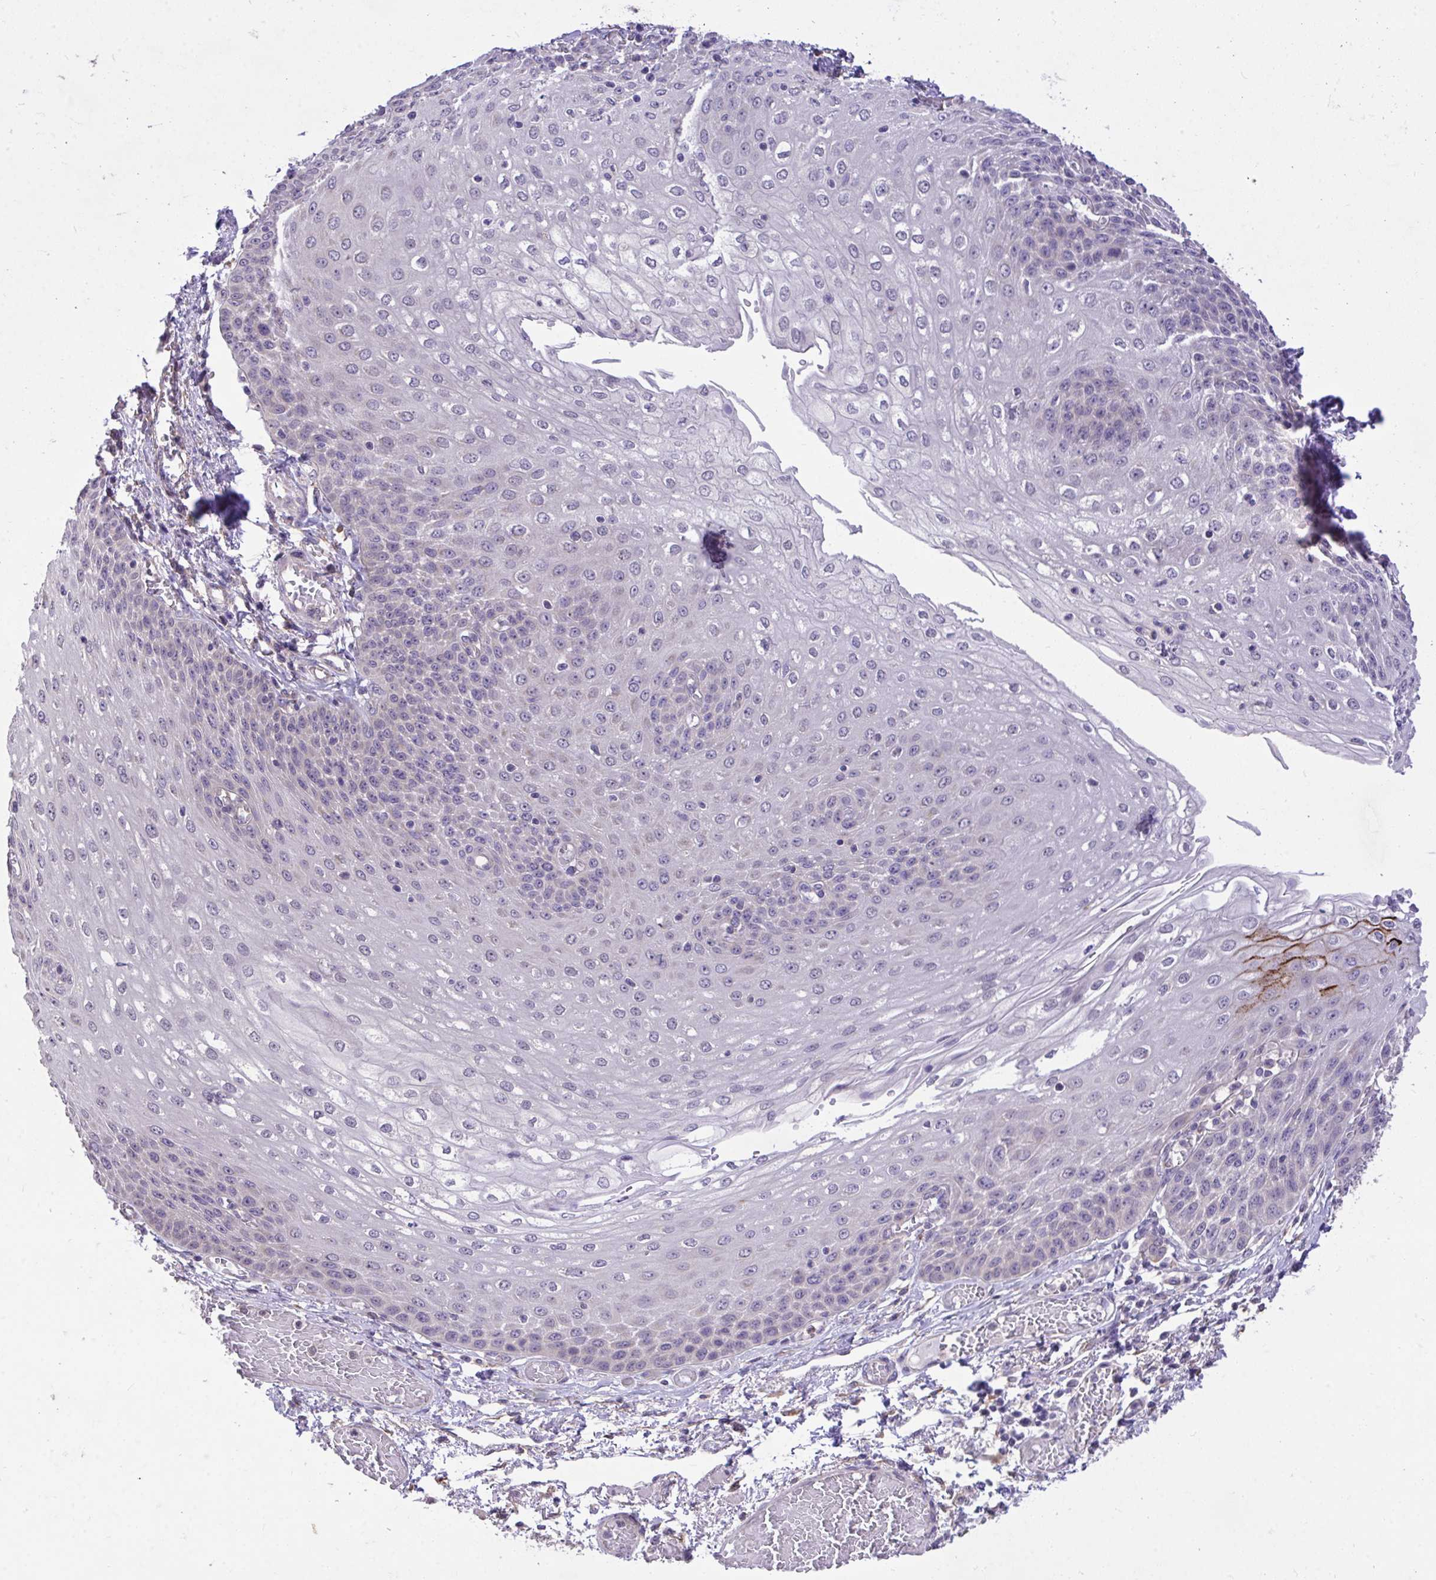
{"staining": {"intensity": "moderate", "quantity": "<25%", "location": "cytoplasmic/membranous"}, "tissue": "esophagus", "cell_type": "Squamous epithelial cells", "image_type": "normal", "snomed": [{"axis": "morphology", "description": "Normal tissue, NOS"}, {"axis": "morphology", "description": "Adenocarcinoma, NOS"}, {"axis": "topography", "description": "Esophagus"}], "caption": "Brown immunohistochemical staining in unremarkable esophagus demonstrates moderate cytoplasmic/membranous positivity in approximately <25% of squamous epithelial cells.", "gene": "MPC2", "patient": {"sex": "male", "age": 81}}